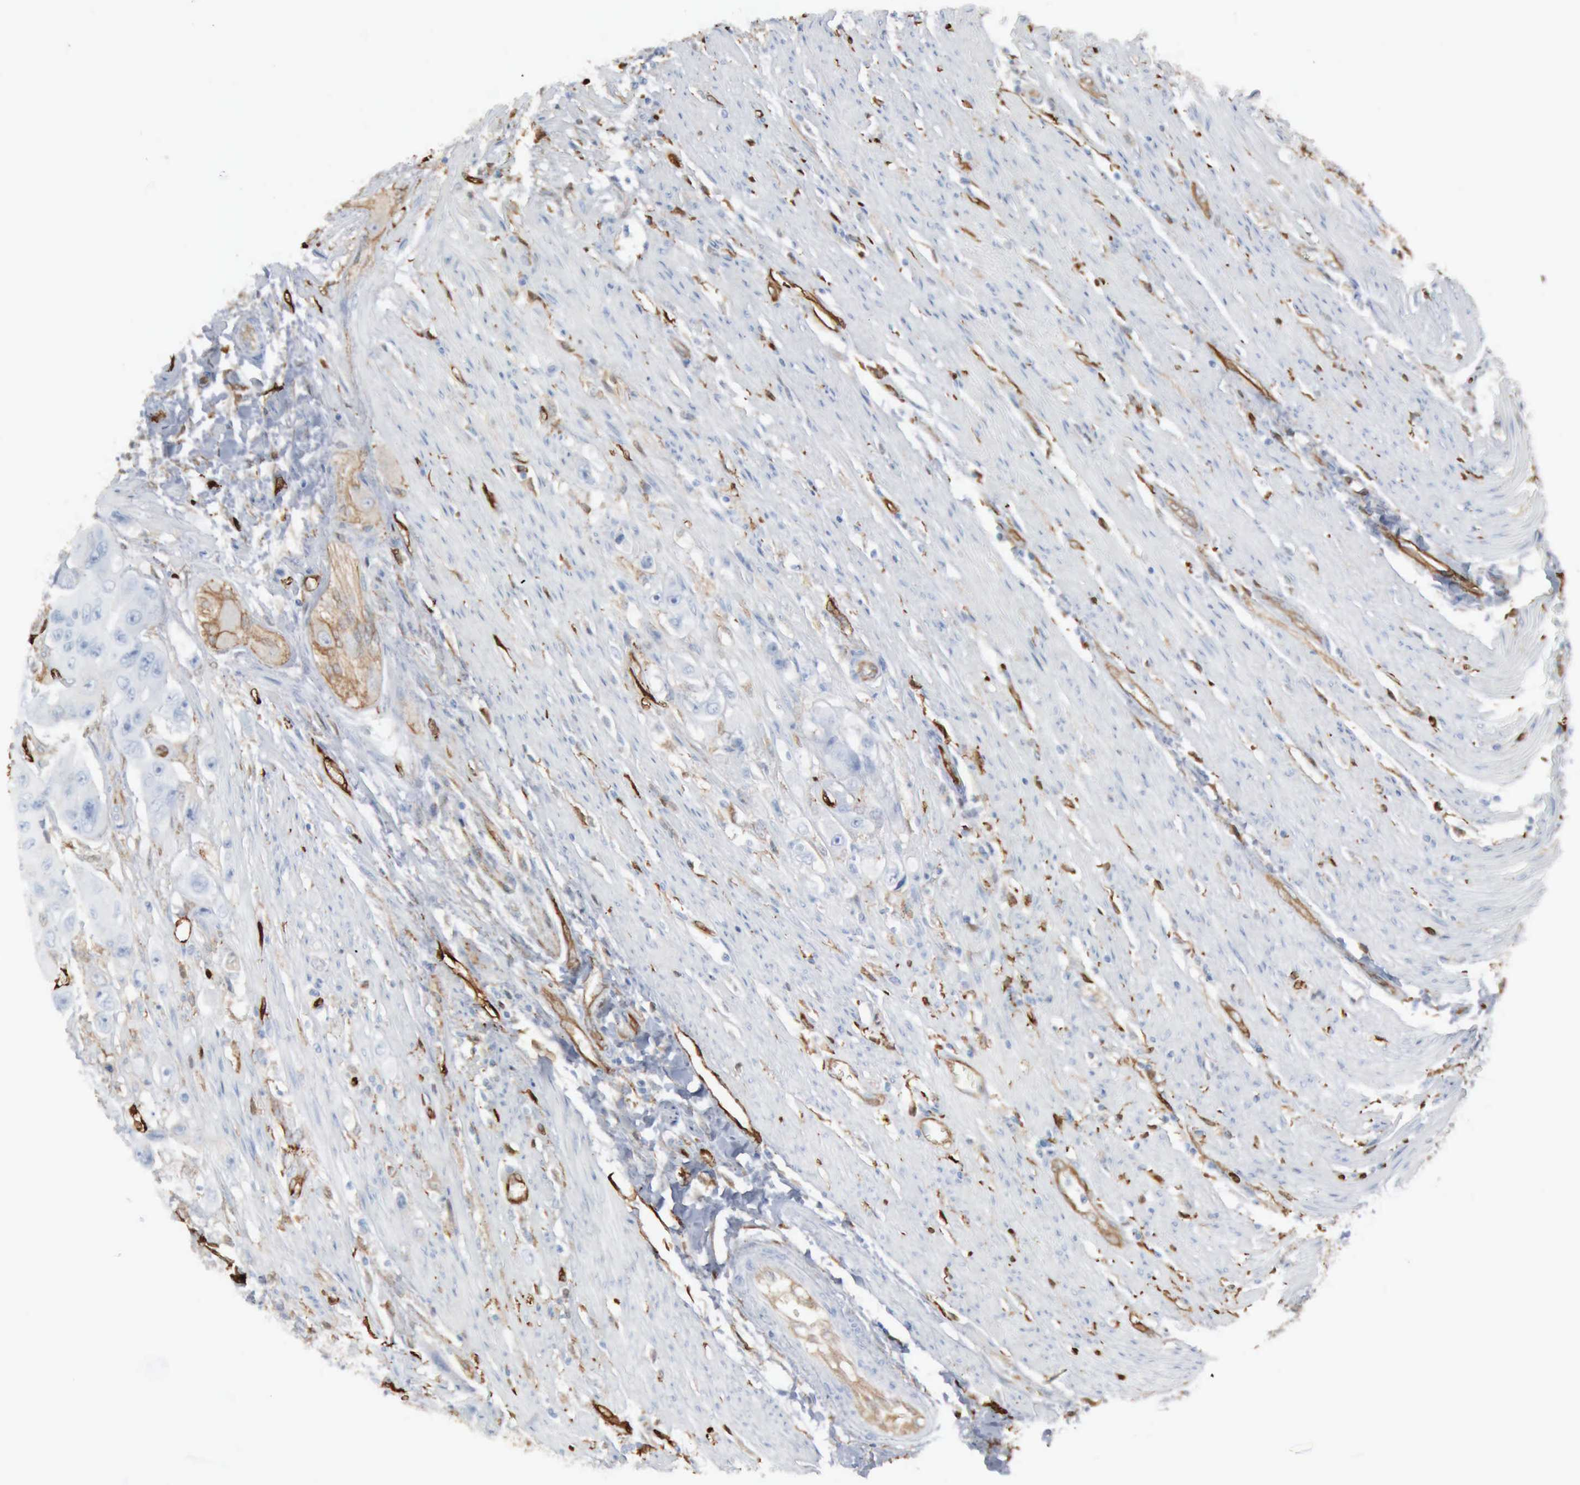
{"staining": {"intensity": "moderate", "quantity": "<25%", "location": "cytoplasmic/membranous"}, "tissue": "colorectal cancer", "cell_type": "Tumor cells", "image_type": "cancer", "snomed": [{"axis": "morphology", "description": "Adenocarcinoma, NOS"}, {"axis": "topography", "description": "Colon"}], "caption": "An IHC histopathology image of tumor tissue is shown. Protein staining in brown shows moderate cytoplasmic/membranous positivity in adenocarcinoma (colorectal) within tumor cells. The protein of interest is stained brown, and the nuclei are stained in blue (DAB IHC with brightfield microscopy, high magnification).", "gene": "FSCN1", "patient": {"sex": "female", "age": 46}}